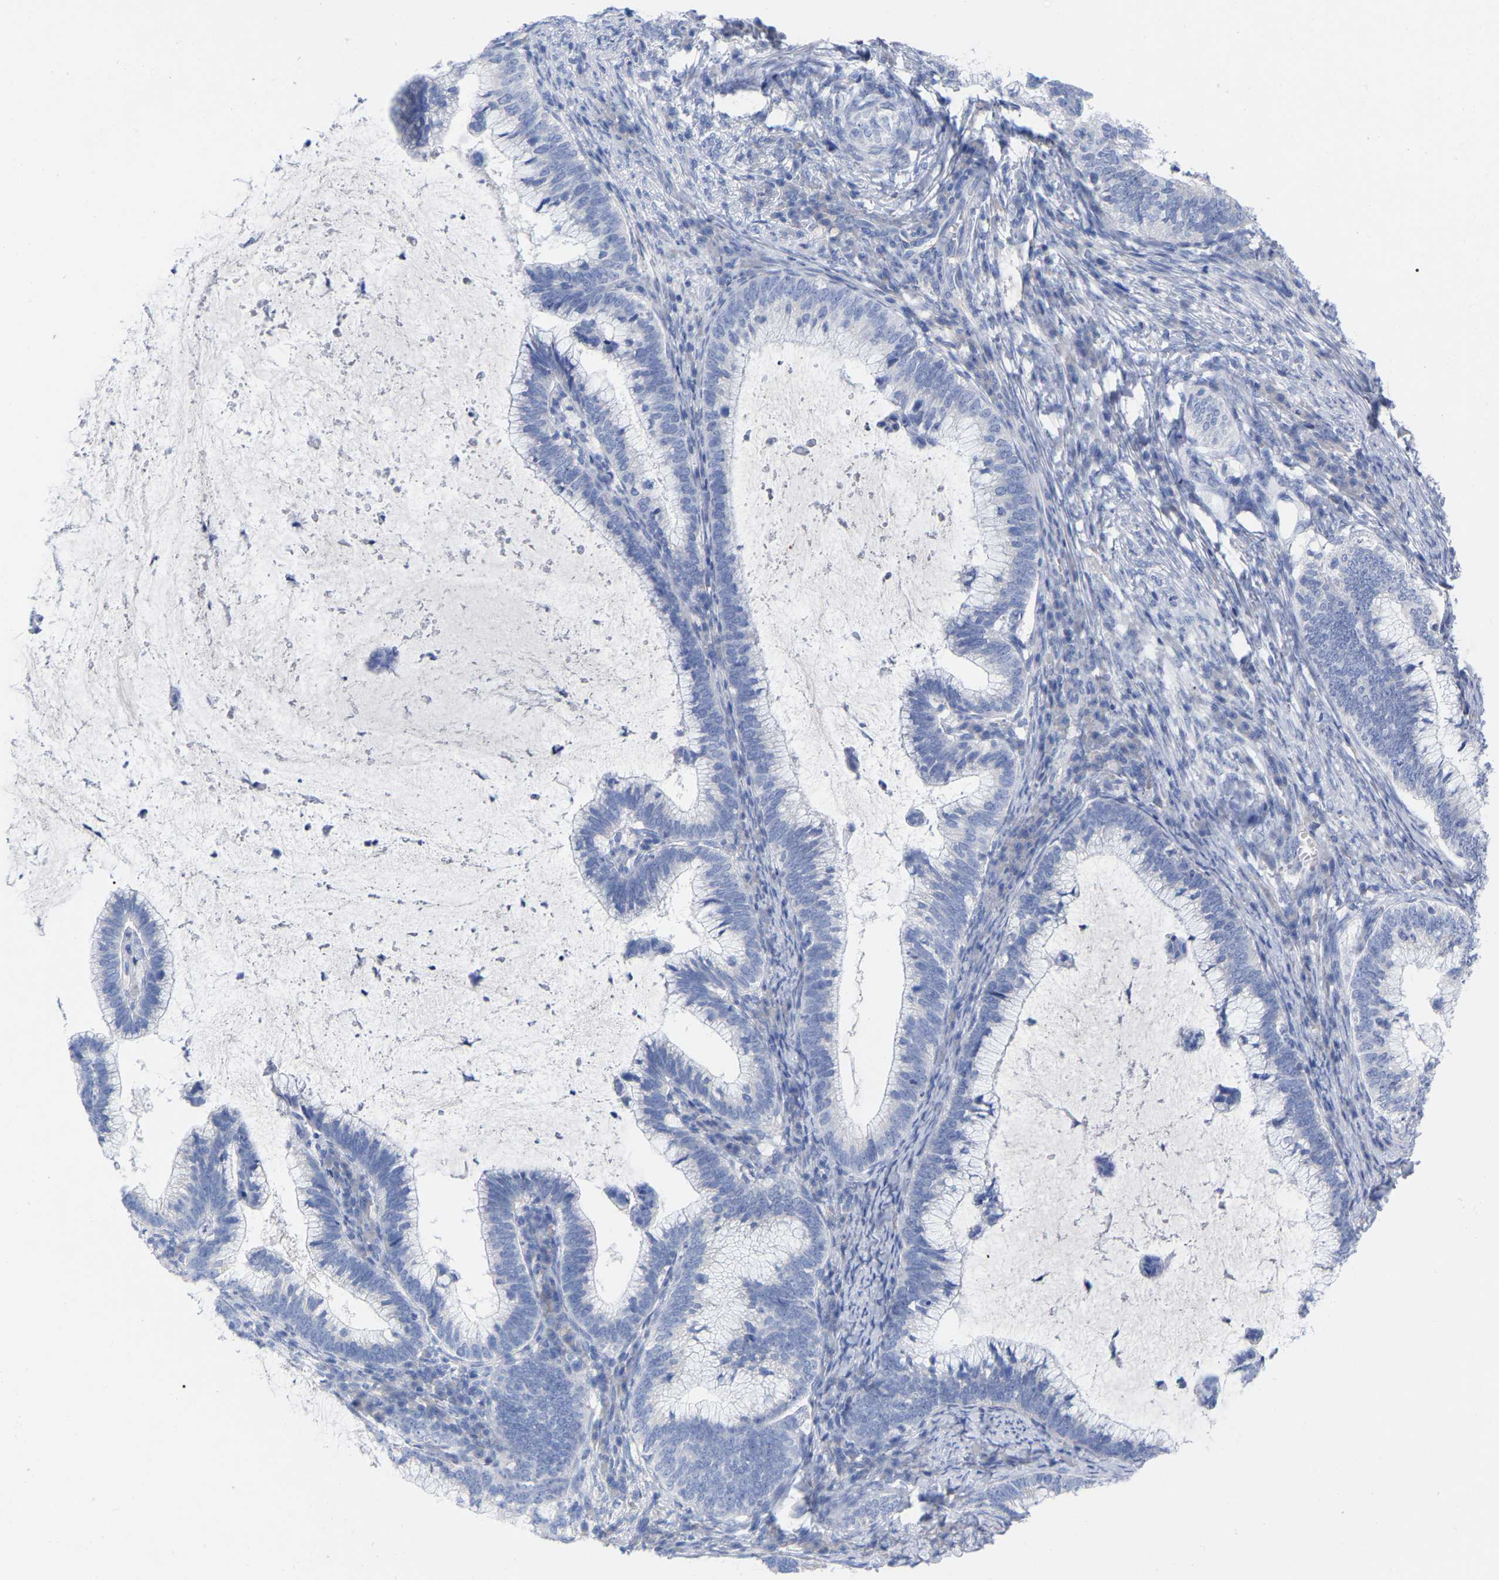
{"staining": {"intensity": "negative", "quantity": "none", "location": "none"}, "tissue": "cervical cancer", "cell_type": "Tumor cells", "image_type": "cancer", "snomed": [{"axis": "morphology", "description": "Adenocarcinoma, NOS"}, {"axis": "topography", "description": "Cervix"}], "caption": "An IHC micrograph of cervical cancer is shown. There is no staining in tumor cells of cervical cancer.", "gene": "HAPLN1", "patient": {"sex": "female", "age": 36}}